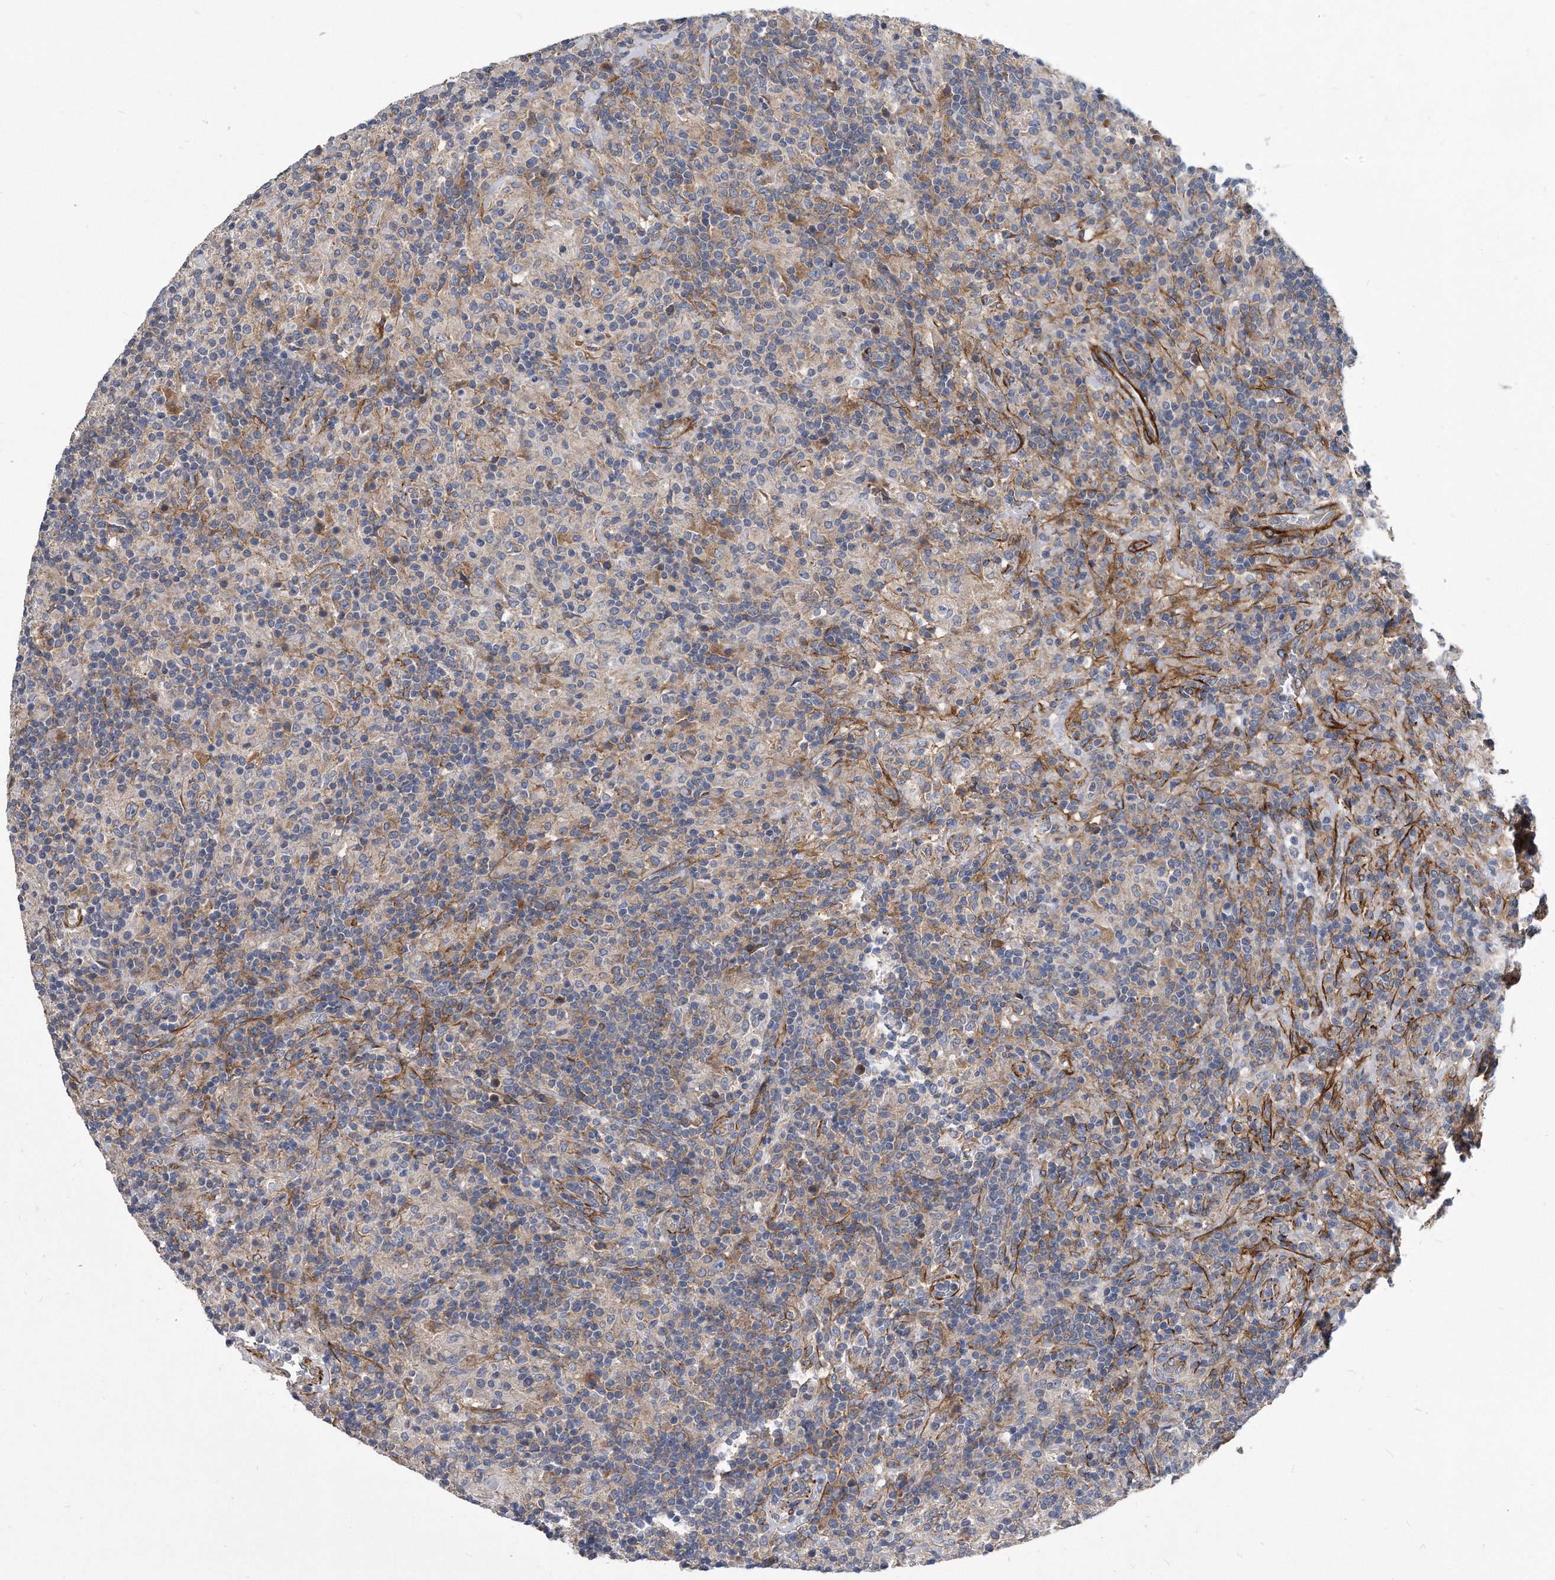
{"staining": {"intensity": "negative", "quantity": "none", "location": "none"}, "tissue": "lymphoma", "cell_type": "Tumor cells", "image_type": "cancer", "snomed": [{"axis": "morphology", "description": "Hodgkin's disease, NOS"}, {"axis": "topography", "description": "Lymph node"}], "caption": "Immunohistochemistry image of neoplastic tissue: human lymphoma stained with DAB demonstrates no significant protein staining in tumor cells.", "gene": "EIF2B4", "patient": {"sex": "male", "age": 70}}